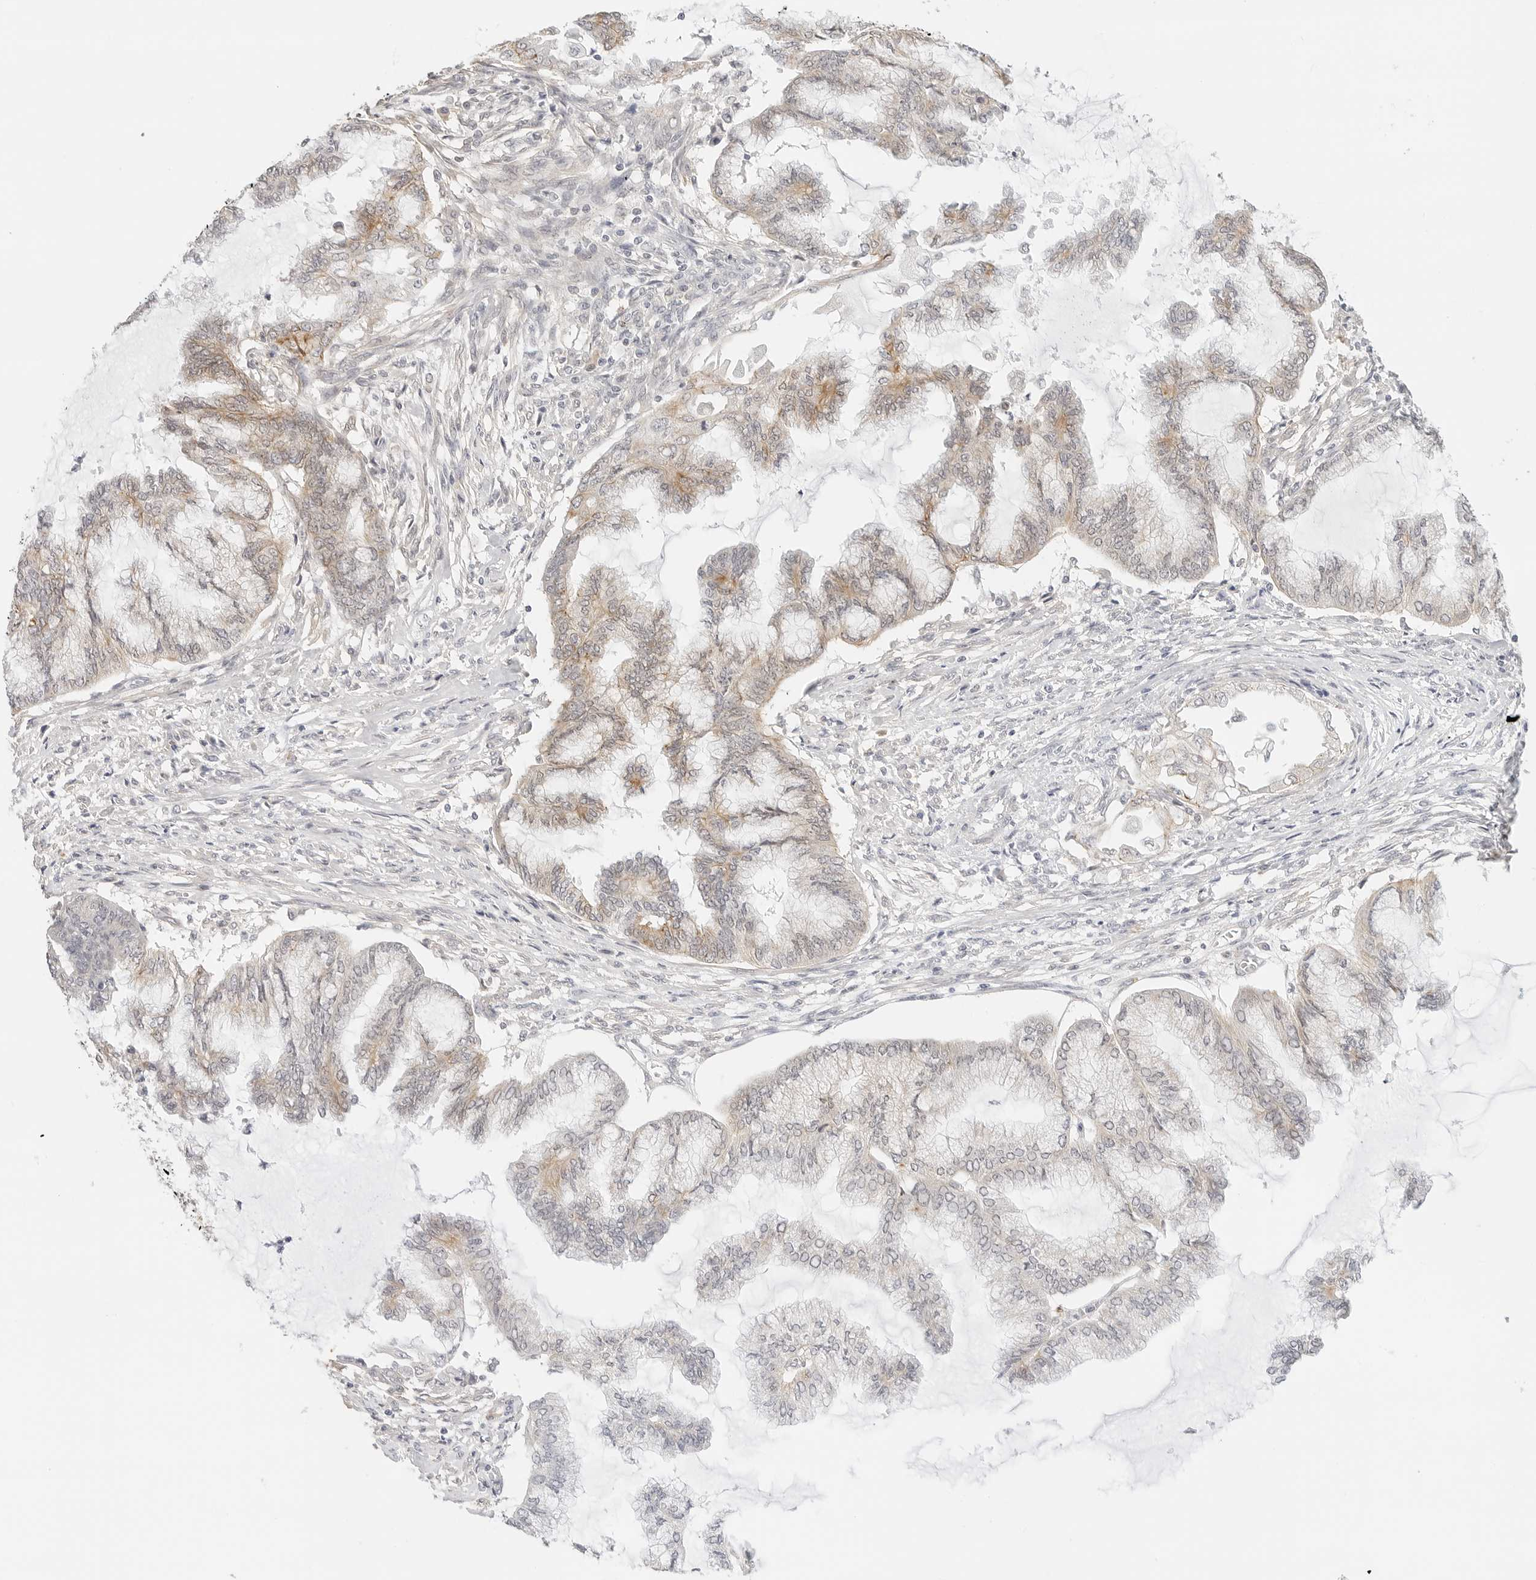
{"staining": {"intensity": "weak", "quantity": "25%-75%", "location": "cytoplasmic/membranous"}, "tissue": "endometrial cancer", "cell_type": "Tumor cells", "image_type": "cancer", "snomed": [{"axis": "morphology", "description": "Adenocarcinoma, NOS"}, {"axis": "topography", "description": "Endometrium"}], "caption": "Immunohistochemistry (IHC) (DAB) staining of human endometrial adenocarcinoma demonstrates weak cytoplasmic/membranous protein positivity in about 25%-75% of tumor cells. The staining was performed using DAB to visualize the protein expression in brown, while the nuclei were stained in blue with hematoxylin (Magnification: 20x).", "gene": "PCDH19", "patient": {"sex": "female", "age": 80}}